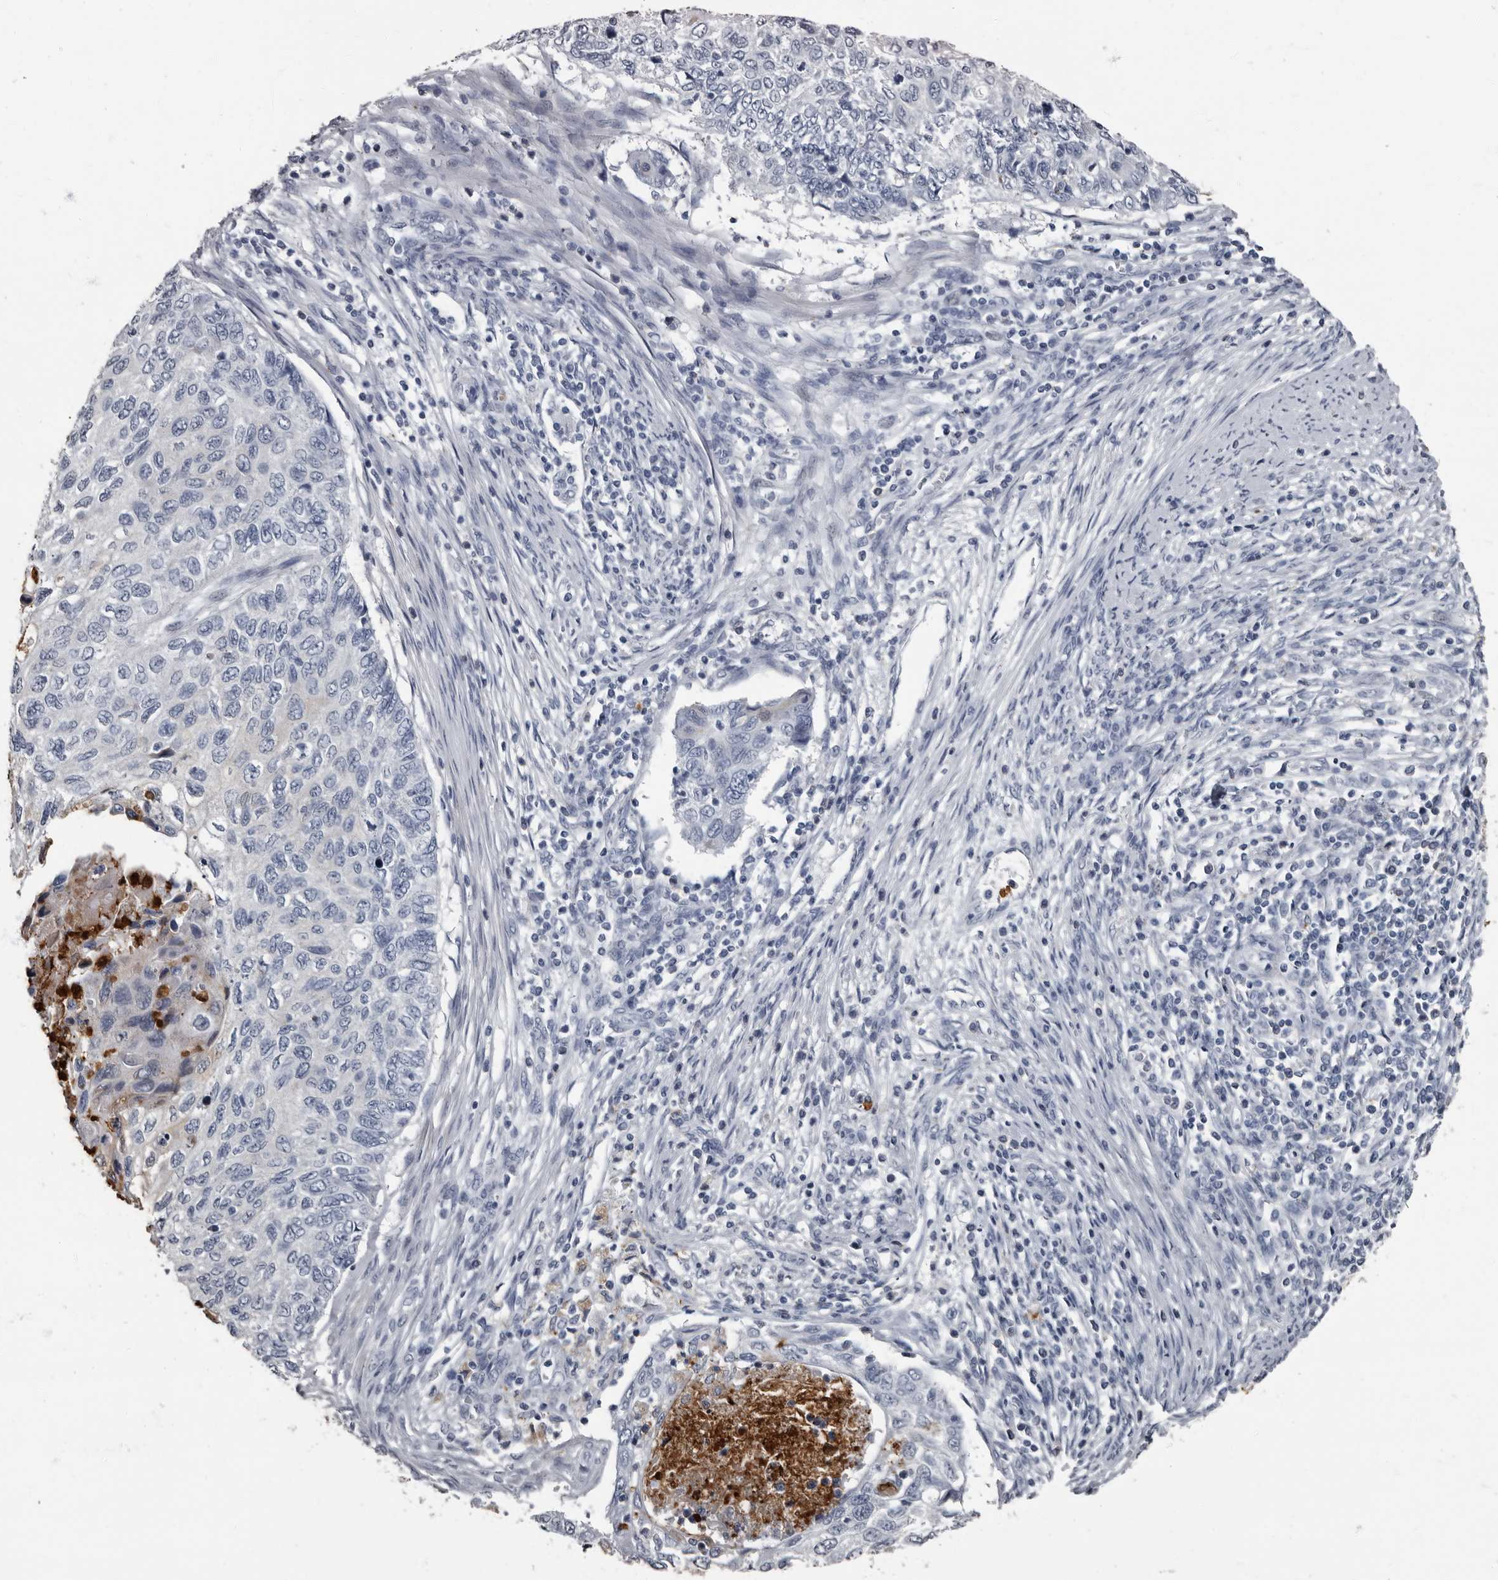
{"staining": {"intensity": "negative", "quantity": "none", "location": "none"}, "tissue": "cervical cancer", "cell_type": "Tumor cells", "image_type": "cancer", "snomed": [{"axis": "morphology", "description": "Squamous cell carcinoma, NOS"}, {"axis": "topography", "description": "Cervix"}], "caption": "The image displays no significant staining in tumor cells of squamous cell carcinoma (cervical).", "gene": "TPD52L1", "patient": {"sex": "female", "age": 70}}